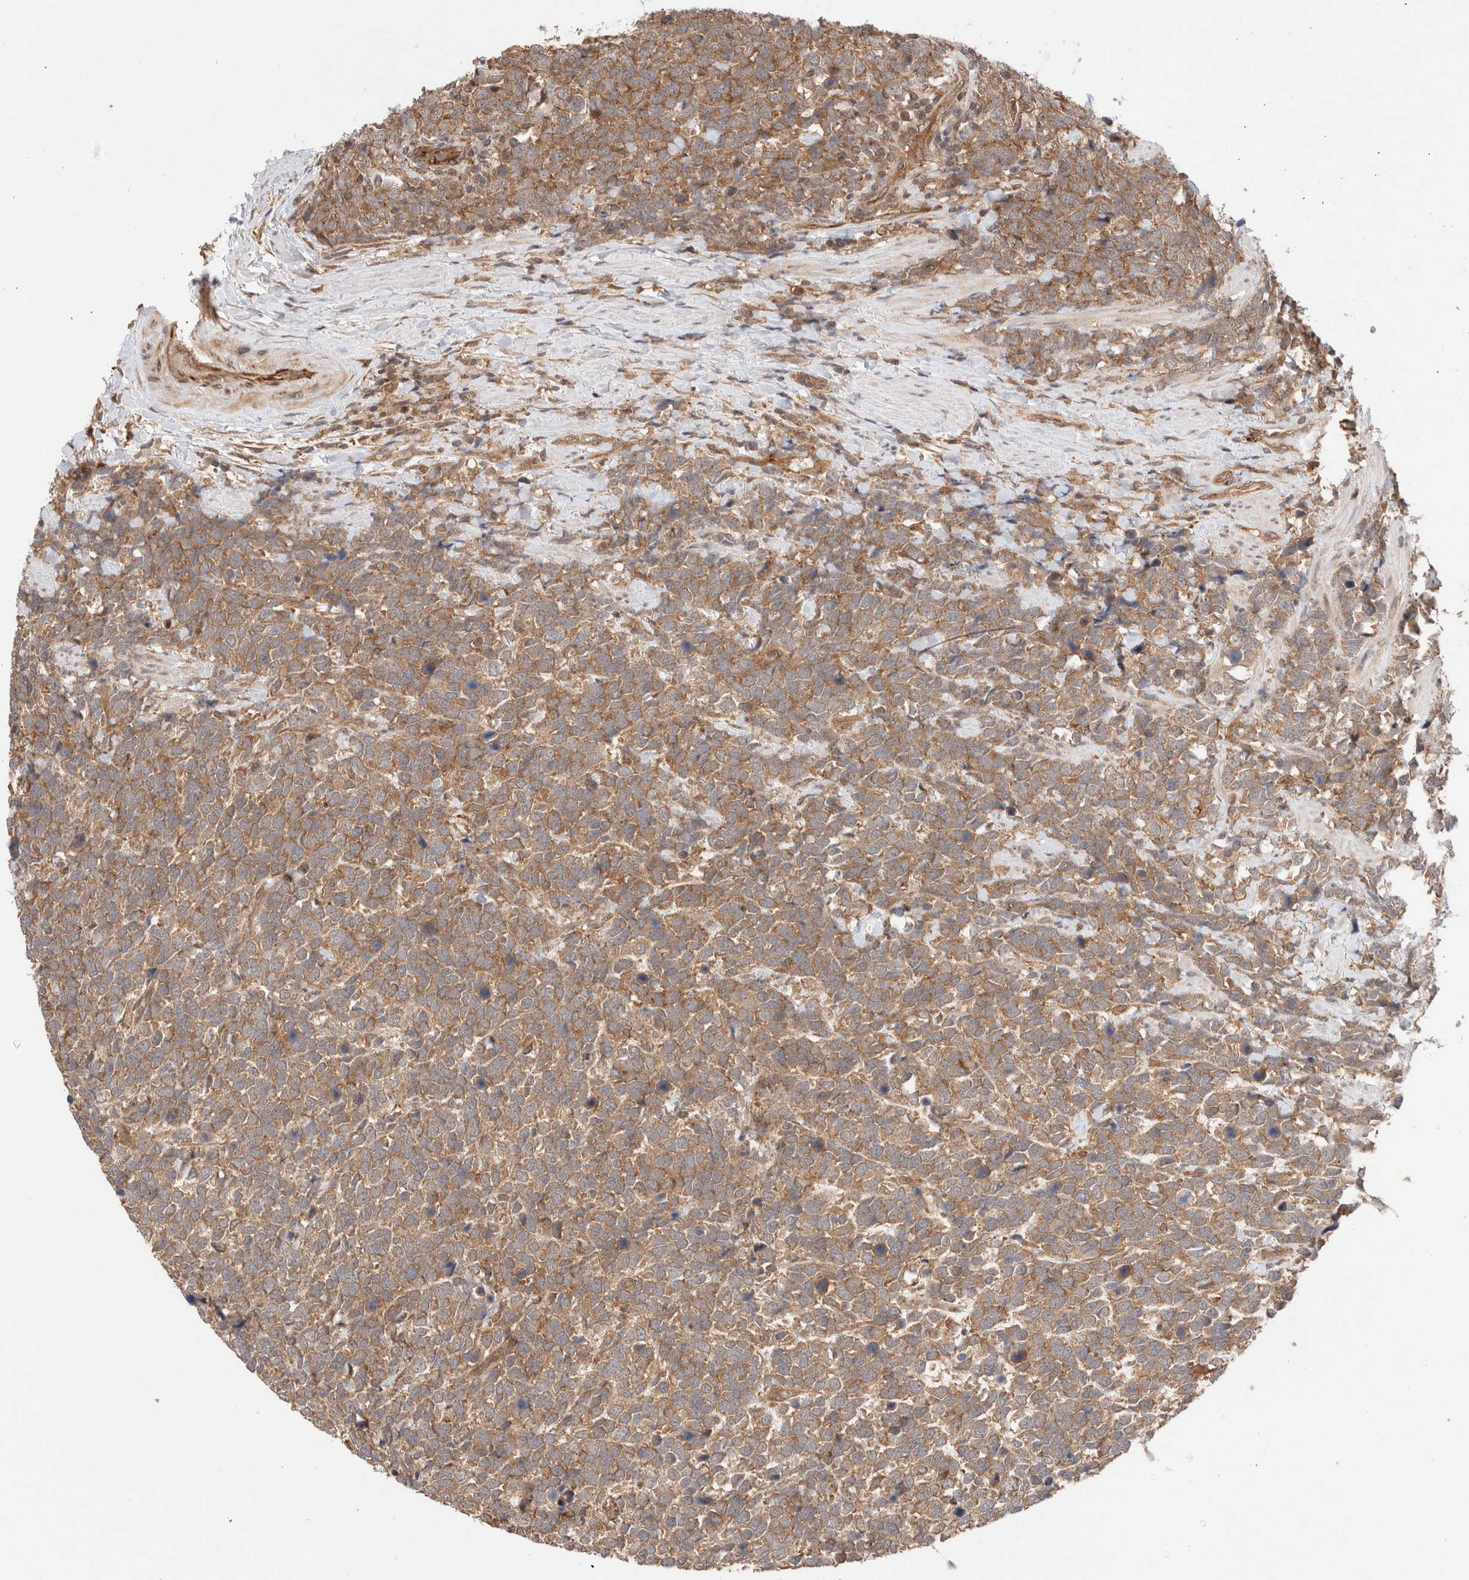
{"staining": {"intensity": "moderate", "quantity": ">75%", "location": "cytoplasmic/membranous"}, "tissue": "urothelial cancer", "cell_type": "Tumor cells", "image_type": "cancer", "snomed": [{"axis": "morphology", "description": "Urothelial carcinoma, High grade"}, {"axis": "topography", "description": "Urinary bladder"}], "caption": "This photomicrograph demonstrates high-grade urothelial carcinoma stained with IHC to label a protein in brown. The cytoplasmic/membranous of tumor cells show moderate positivity for the protein. Nuclei are counter-stained blue.", "gene": "SIKE1", "patient": {"sex": "female", "age": 82}}